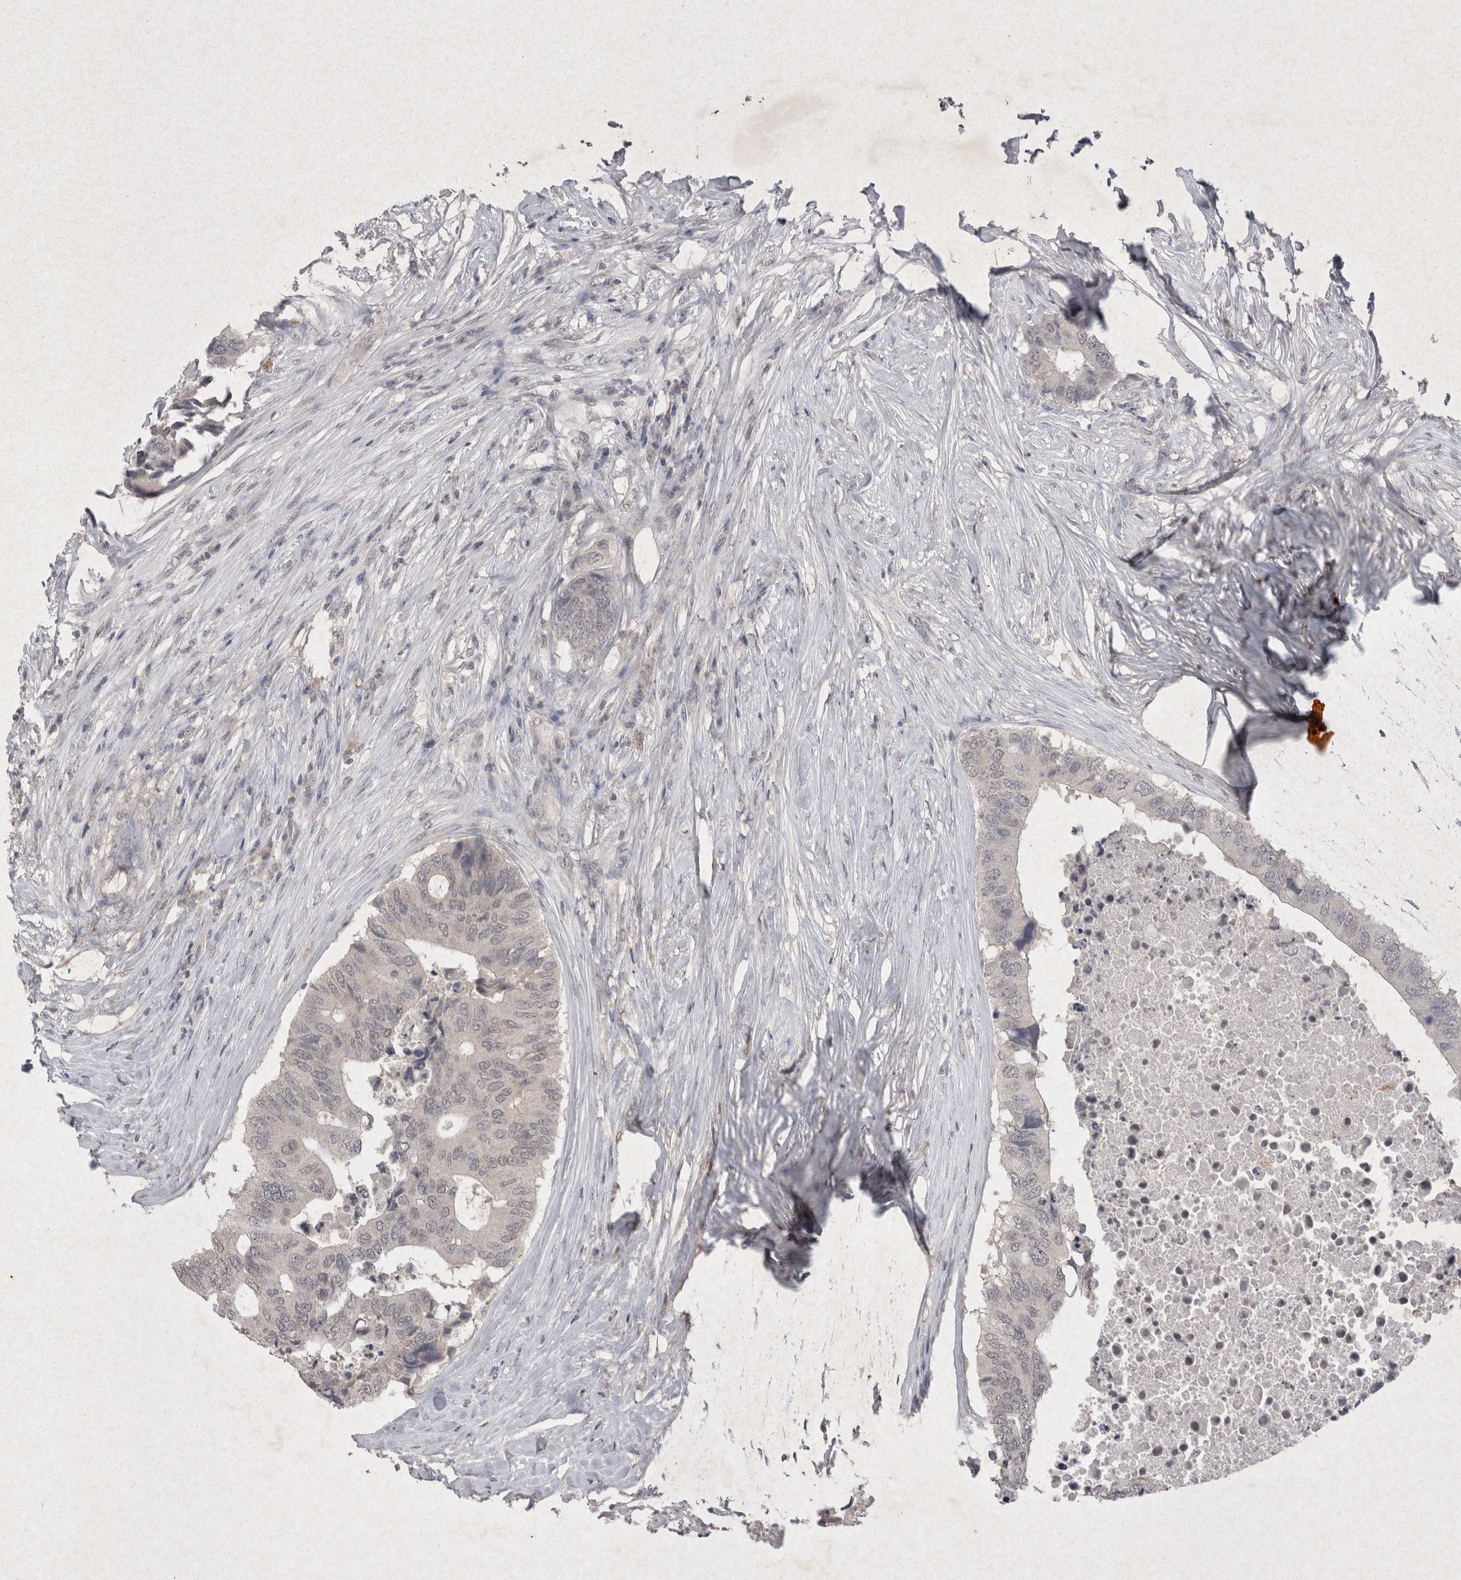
{"staining": {"intensity": "negative", "quantity": "none", "location": "none"}, "tissue": "colorectal cancer", "cell_type": "Tumor cells", "image_type": "cancer", "snomed": [{"axis": "morphology", "description": "Adenocarcinoma, NOS"}, {"axis": "topography", "description": "Colon"}], "caption": "Immunohistochemical staining of human colorectal cancer displays no significant positivity in tumor cells.", "gene": "LYVE1", "patient": {"sex": "male", "age": 71}}